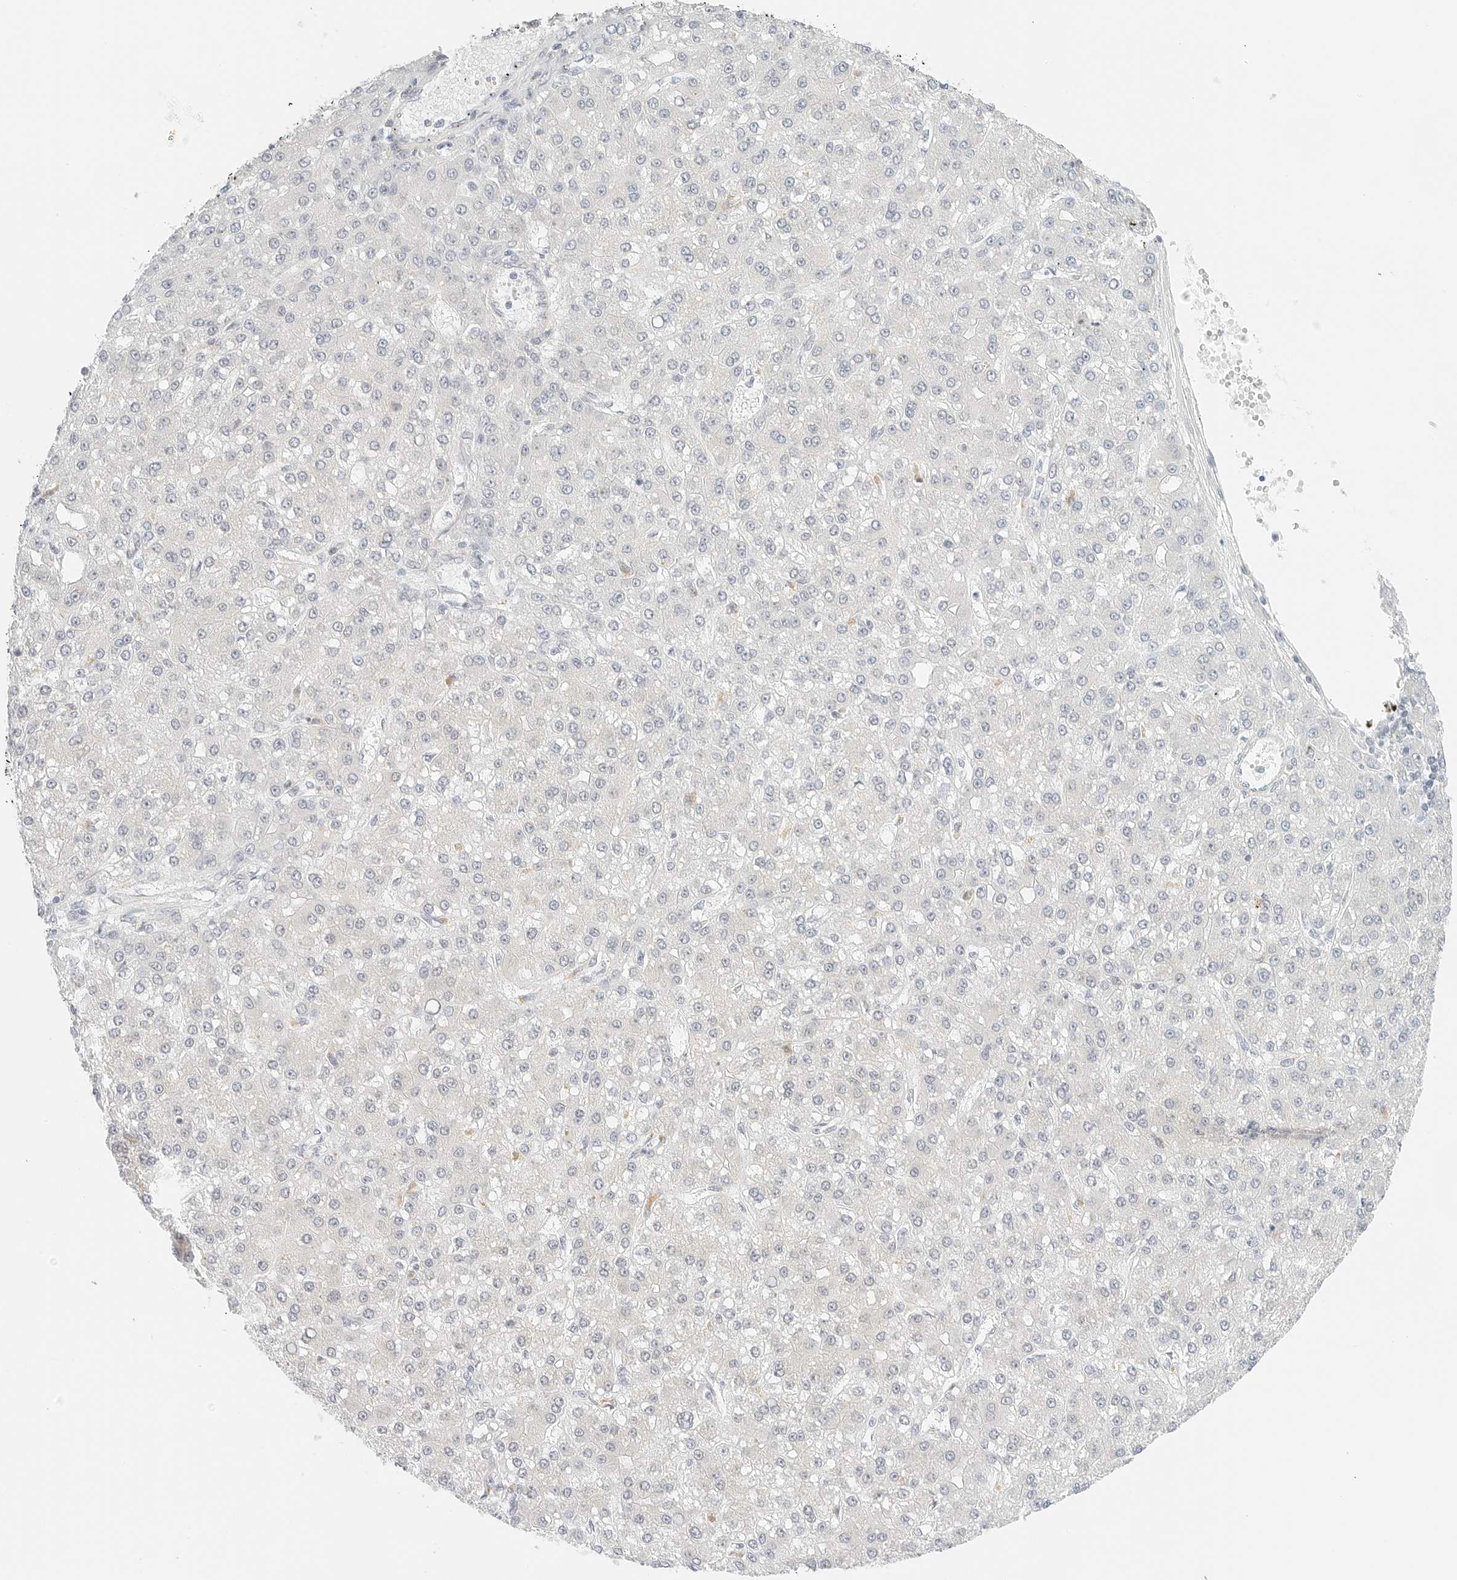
{"staining": {"intensity": "negative", "quantity": "none", "location": "none"}, "tissue": "liver cancer", "cell_type": "Tumor cells", "image_type": "cancer", "snomed": [{"axis": "morphology", "description": "Carcinoma, Hepatocellular, NOS"}, {"axis": "topography", "description": "Liver"}], "caption": "IHC micrograph of neoplastic tissue: liver cancer (hepatocellular carcinoma) stained with DAB (3,3'-diaminobenzidine) reveals no significant protein expression in tumor cells.", "gene": "NEO1", "patient": {"sex": "male", "age": 67}}